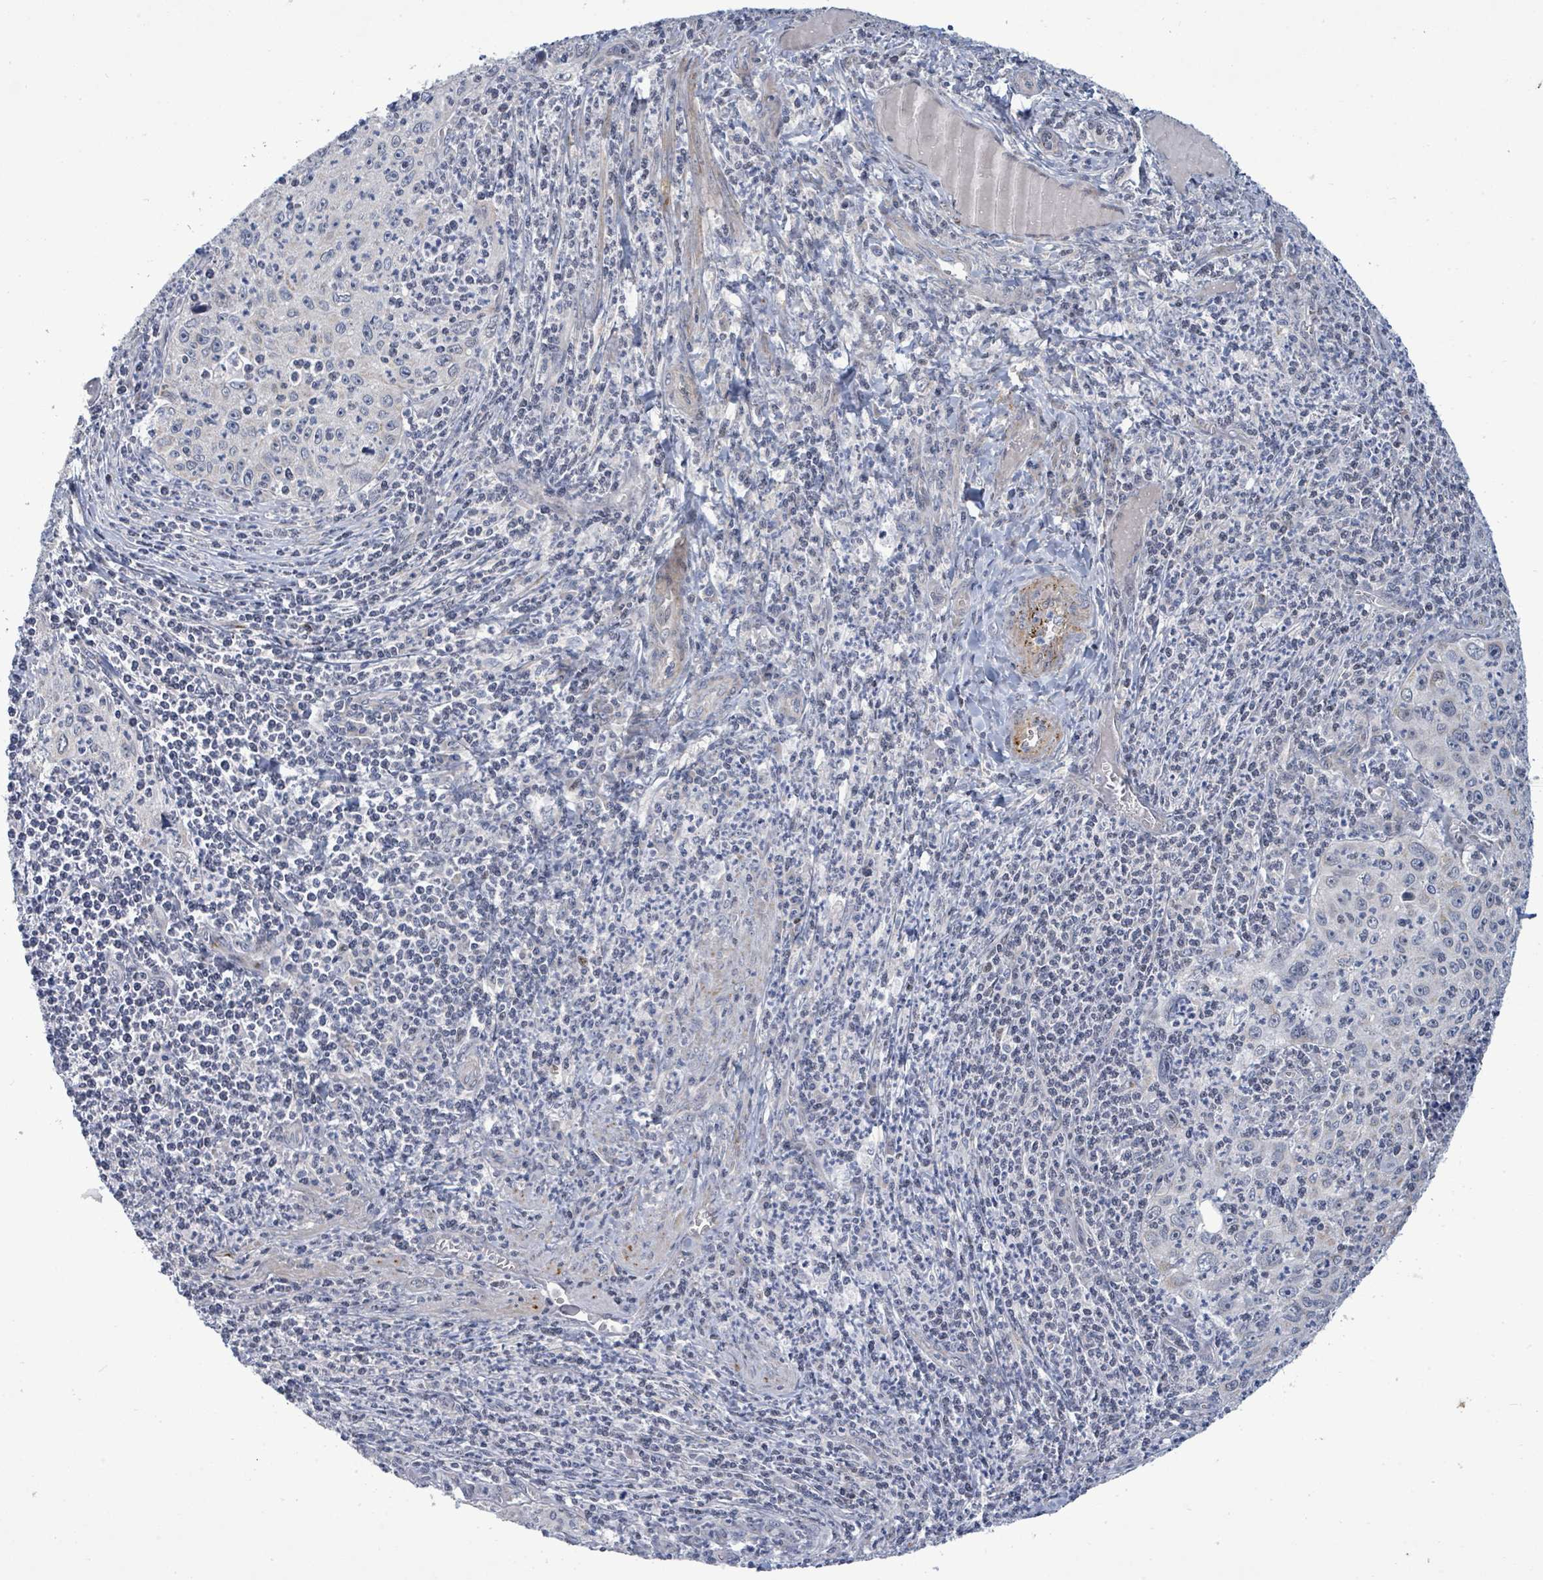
{"staining": {"intensity": "negative", "quantity": "none", "location": "none"}, "tissue": "cervical cancer", "cell_type": "Tumor cells", "image_type": "cancer", "snomed": [{"axis": "morphology", "description": "Squamous cell carcinoma, NOS"}, {"axis": "topography", "description": "Cervix"}], "caption": "An image of cervical cancer (squamous cell carcinoma) stained for a protein displays no brown staining in tumor cells.", "gene": "ZFPM1", "patient": {"sex": "female", "age": 30}}